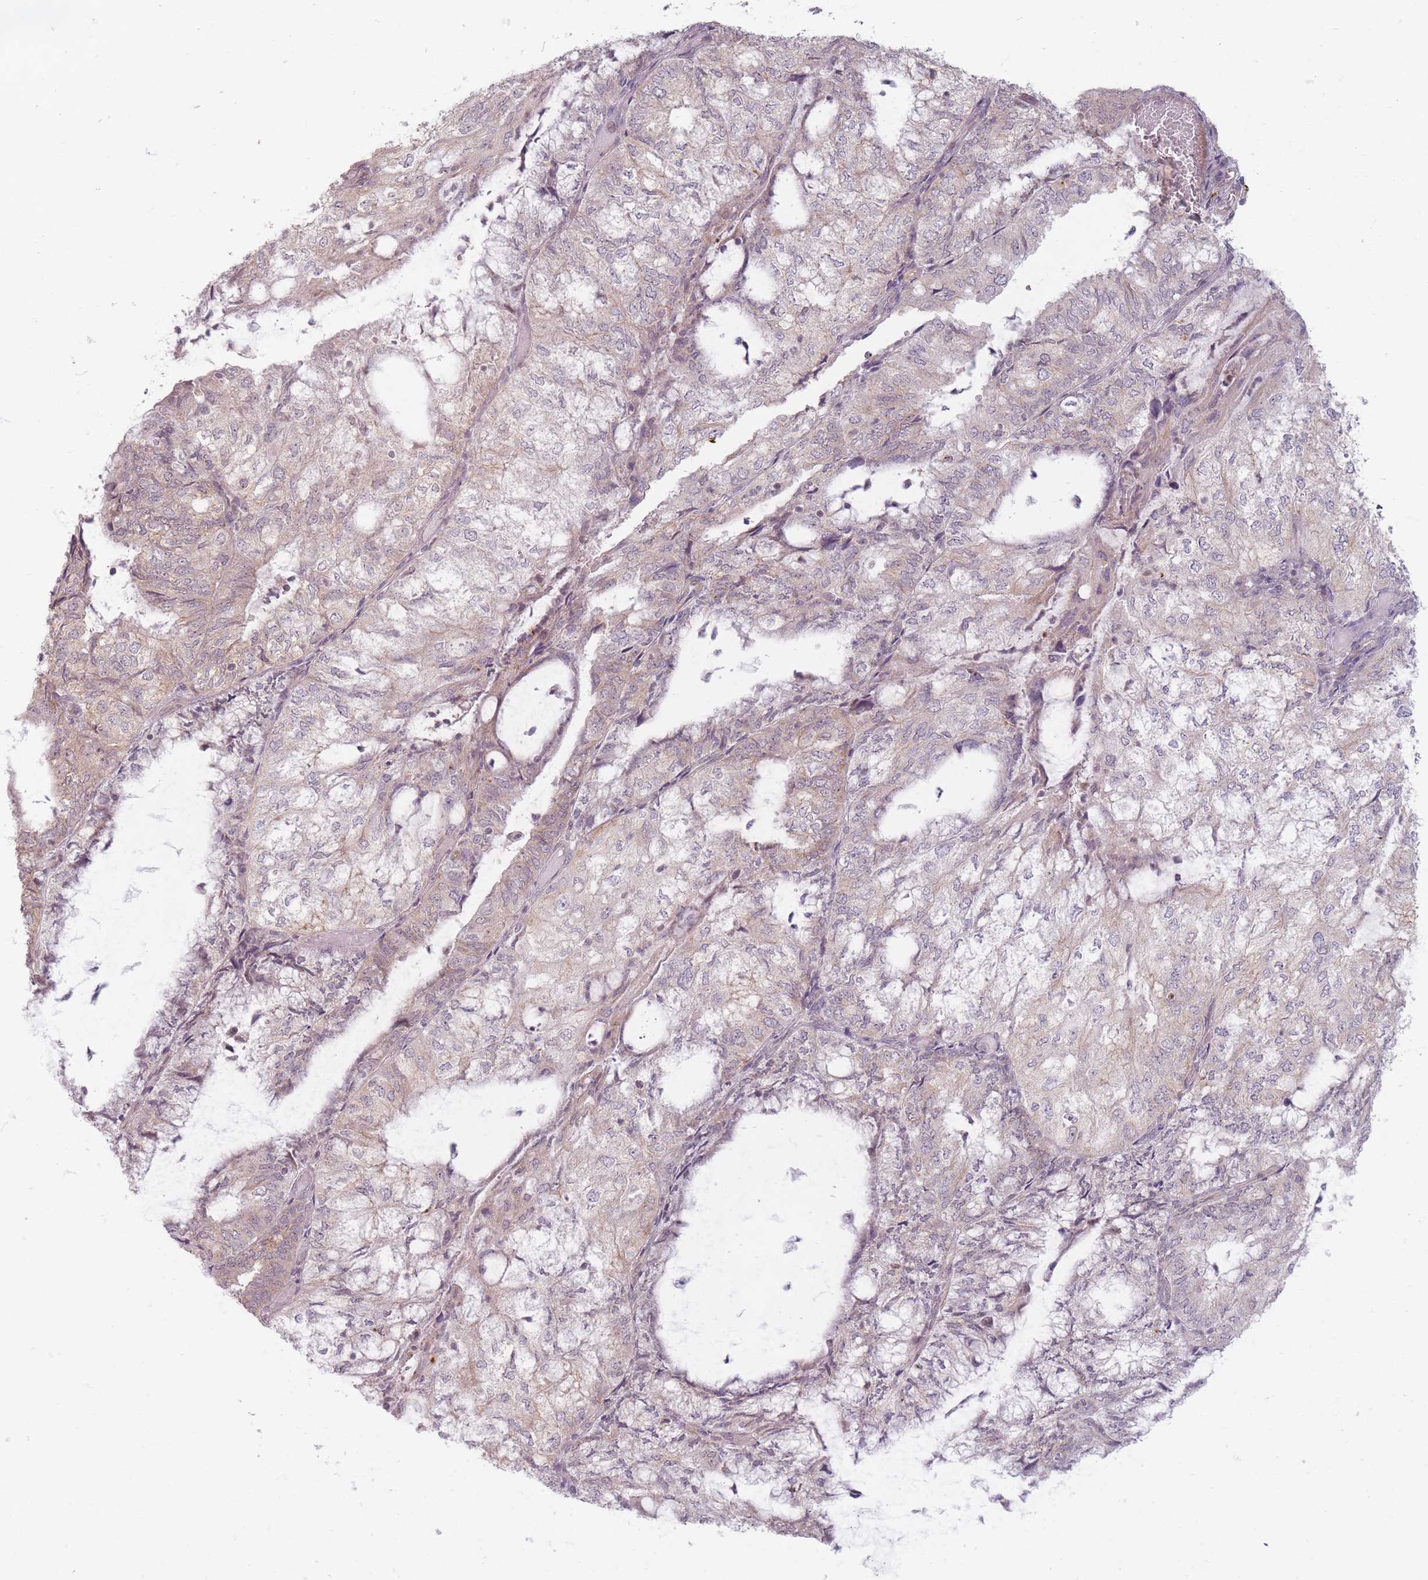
{"staining": {"intensity": "weak", "quantity": ">75%", "location": "nuclear"}, "tissue": "endometrial cancer", "cell_type": "Tumor cells", "image_type": "cancer", "snomed": [{"axis": "morphology", "description": "Adenocarcinoma, NOS"}, {"axis": "topography", "description": "Endometrium"}], "caption": "This is a micrograph of immunohistochemistry staining of endometrial cancer, which shows weak expression in the nuclear of tumor cells.", "gene": "GABRA6", "patient": {"sex": "female", "age": 81}}